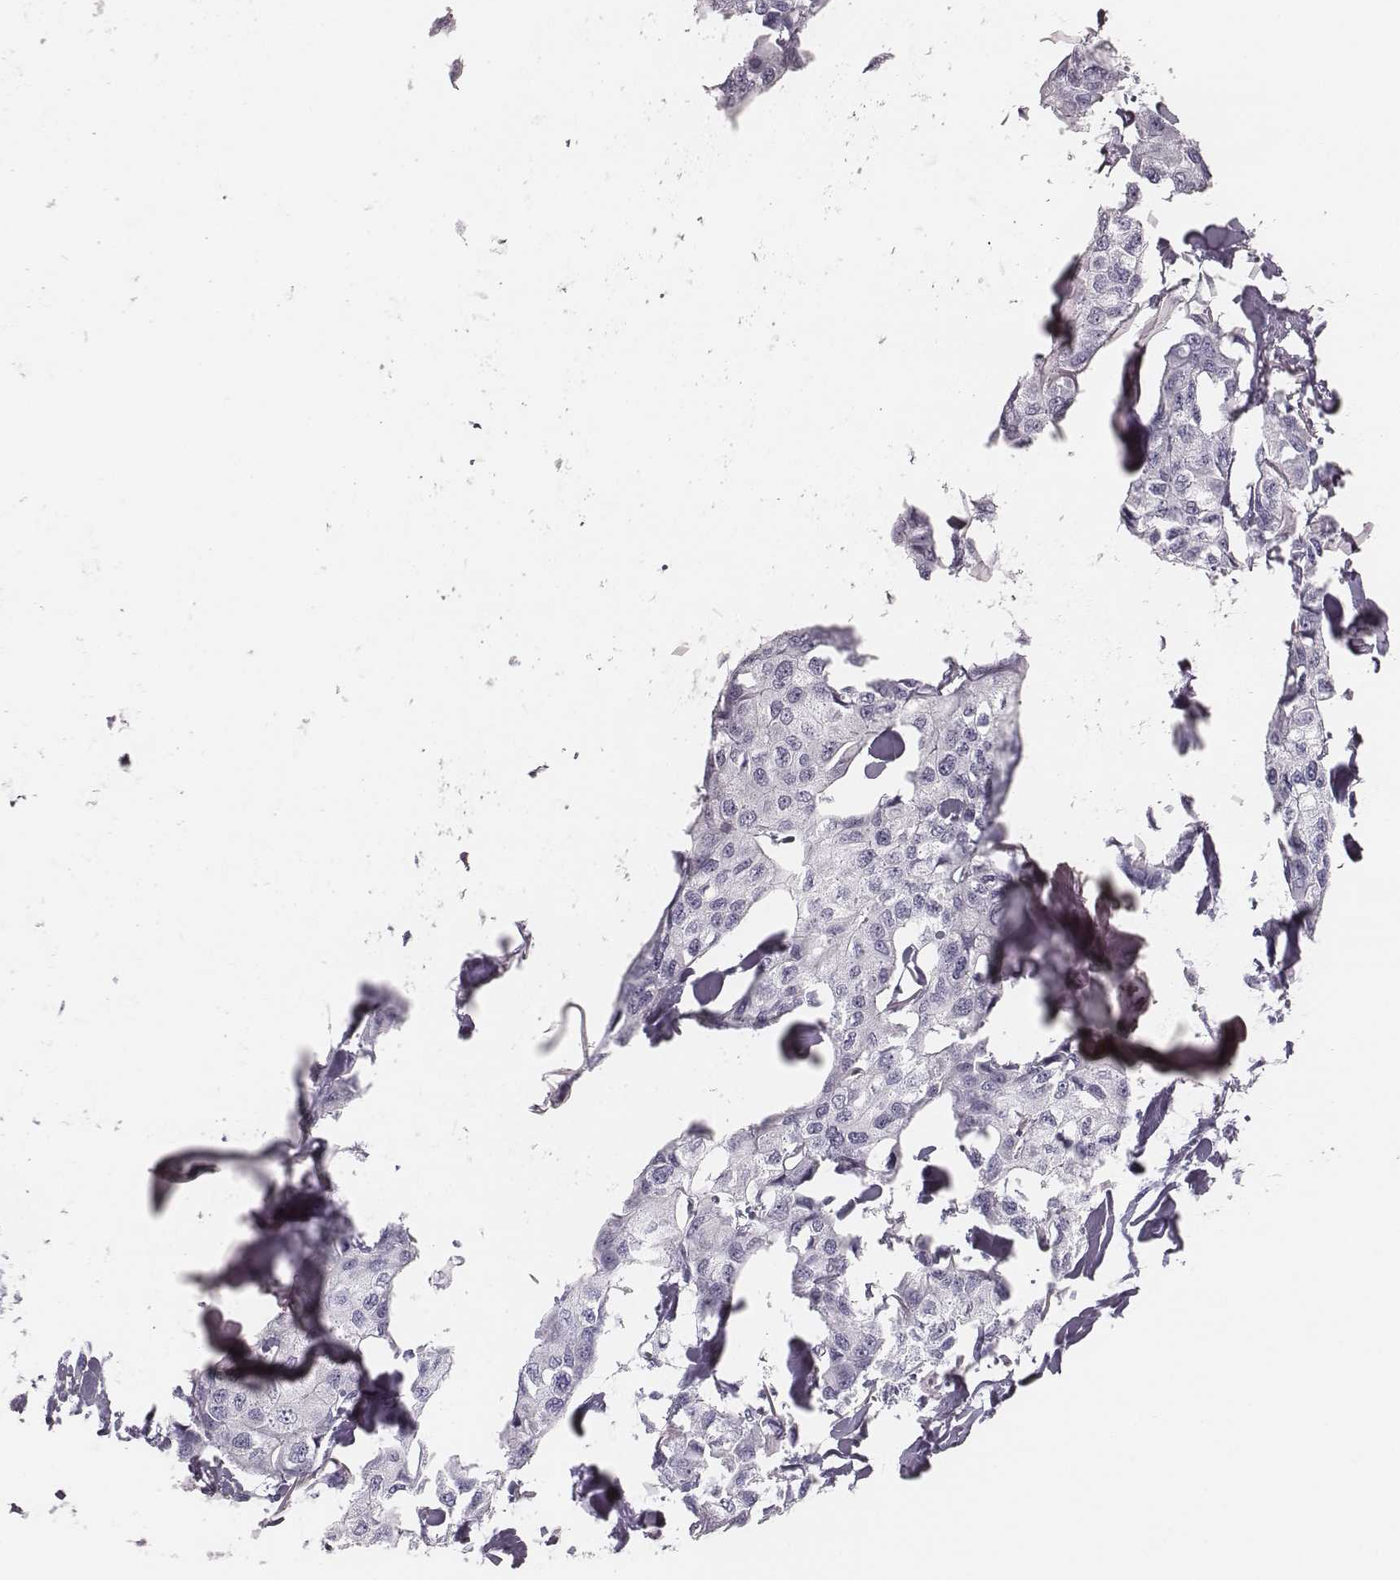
{"staining": {"intensity": "negative", "quantity": "none", "location": "none"}, "tissue": "breast cancer", "cell_type": "Tumor cells", "image_type": "cancer", "snomed": [{"axis": "morphology", "description": "Duct carcinoma"}, {"axis": "topography", "description": "Breast"}], "caption": "Breast infiltrating ductal carcinoma stained for a protein using IHC demonstrates no expression tumor cells.", "gene": "CSH1", "patient": {"sex": "female", "age": 80}}